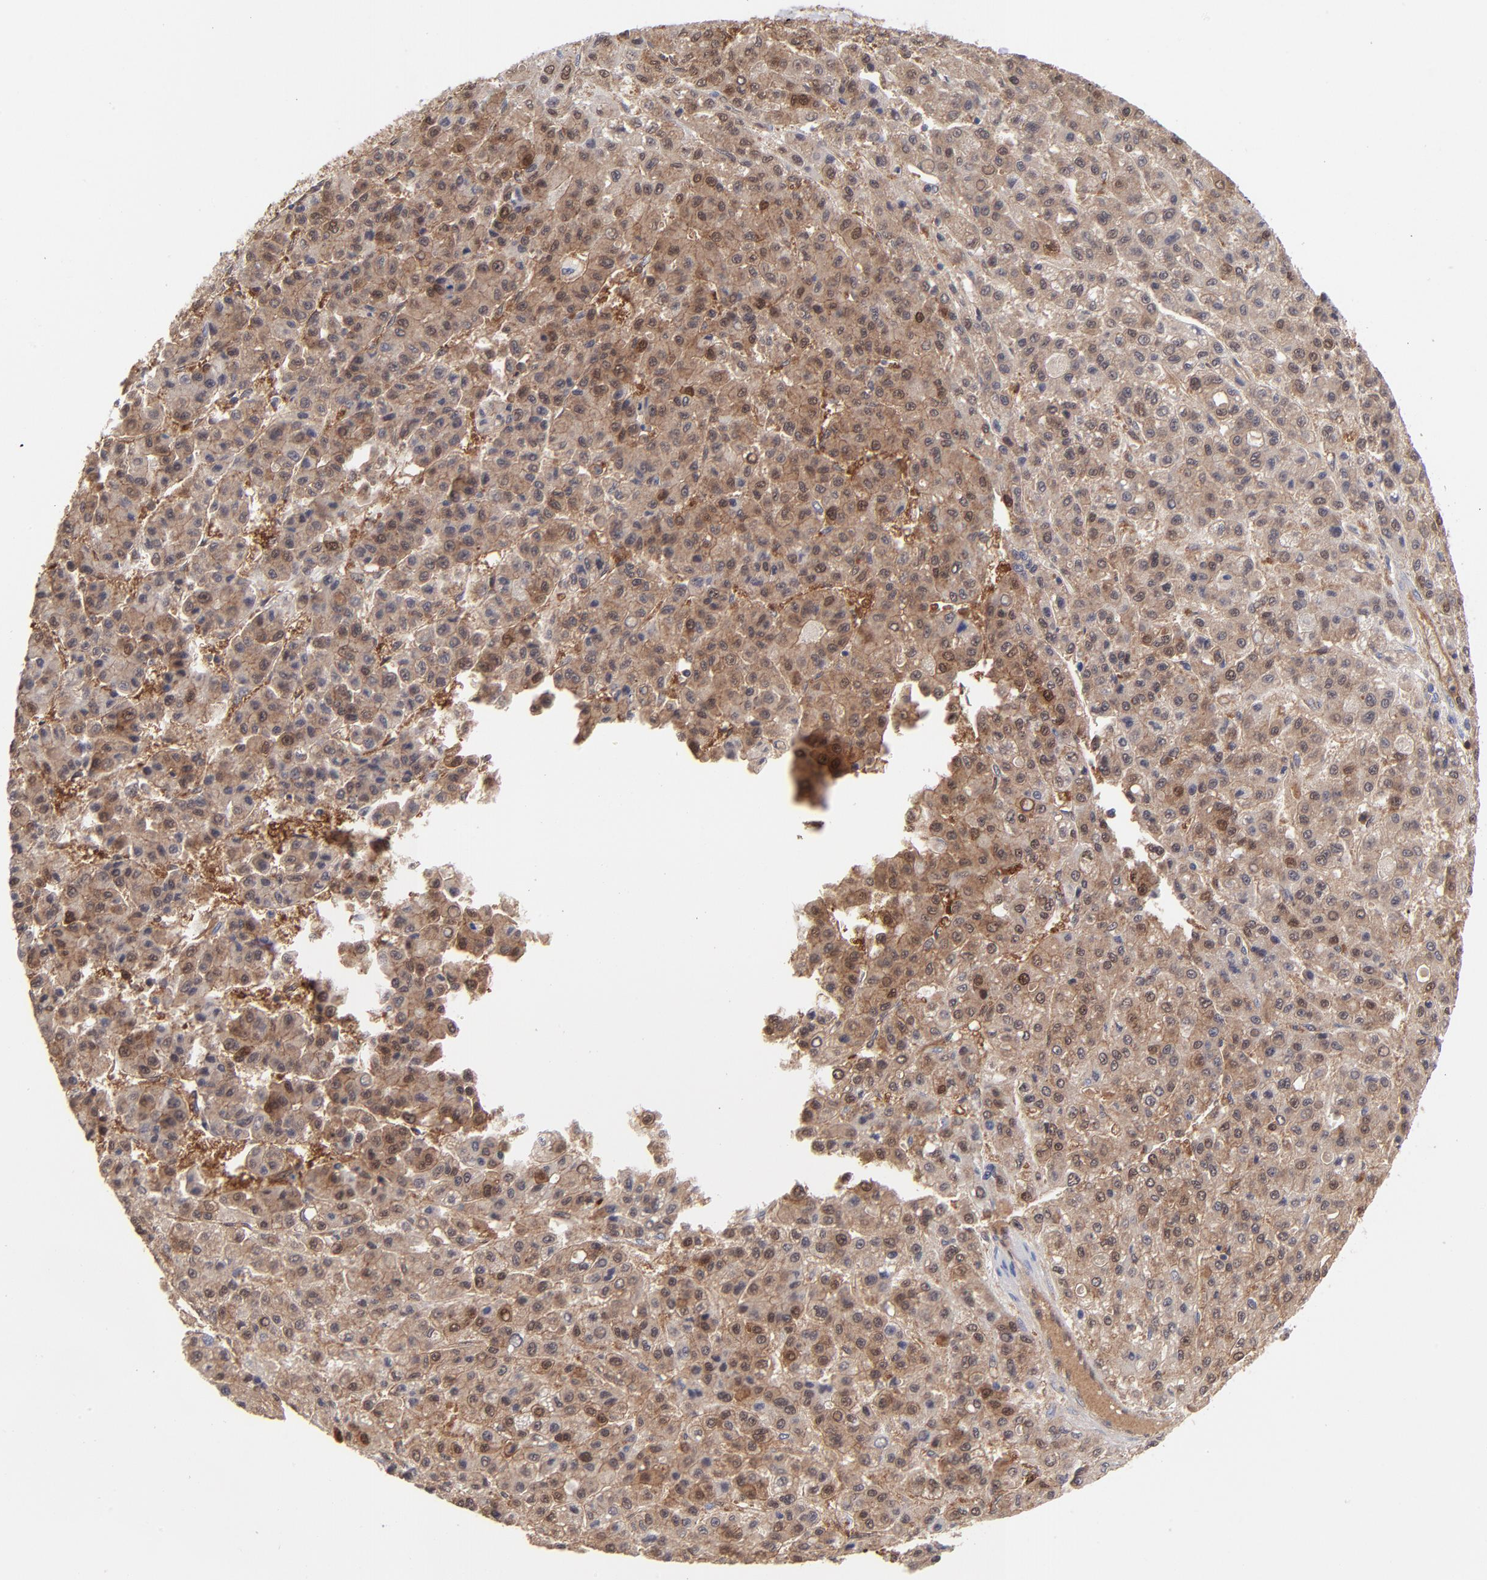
{"staining": {"intensity": "moderate", "quantity": "25%-75%", "location": "cytoplasmic/membranous,nuclear"}, "tissue": "liver cancer", "cell_type": "Tumor cells", "image_type": "cancer", "snomed": [{"axis": "morphology", "description": "Carcinoma, Hepatocellular, NOS"}, {"axis": "topography", "description": "Liver"}], "caption": "Immunohistochemistry of human liver hepatocellular carcinoma demonstrates medium levels of moderate cytoplasmic/membranous and nuclear positivity in approximately 25%-75% of tumor cells. (Stains: DAB (3,3'-diaminobenzidine) in brown, nuclei in blue, Microscopy: brightfield microscopy at high magnification).", "gene": "DCTPP1", "patient": {"sex": "male", "age": 70}}